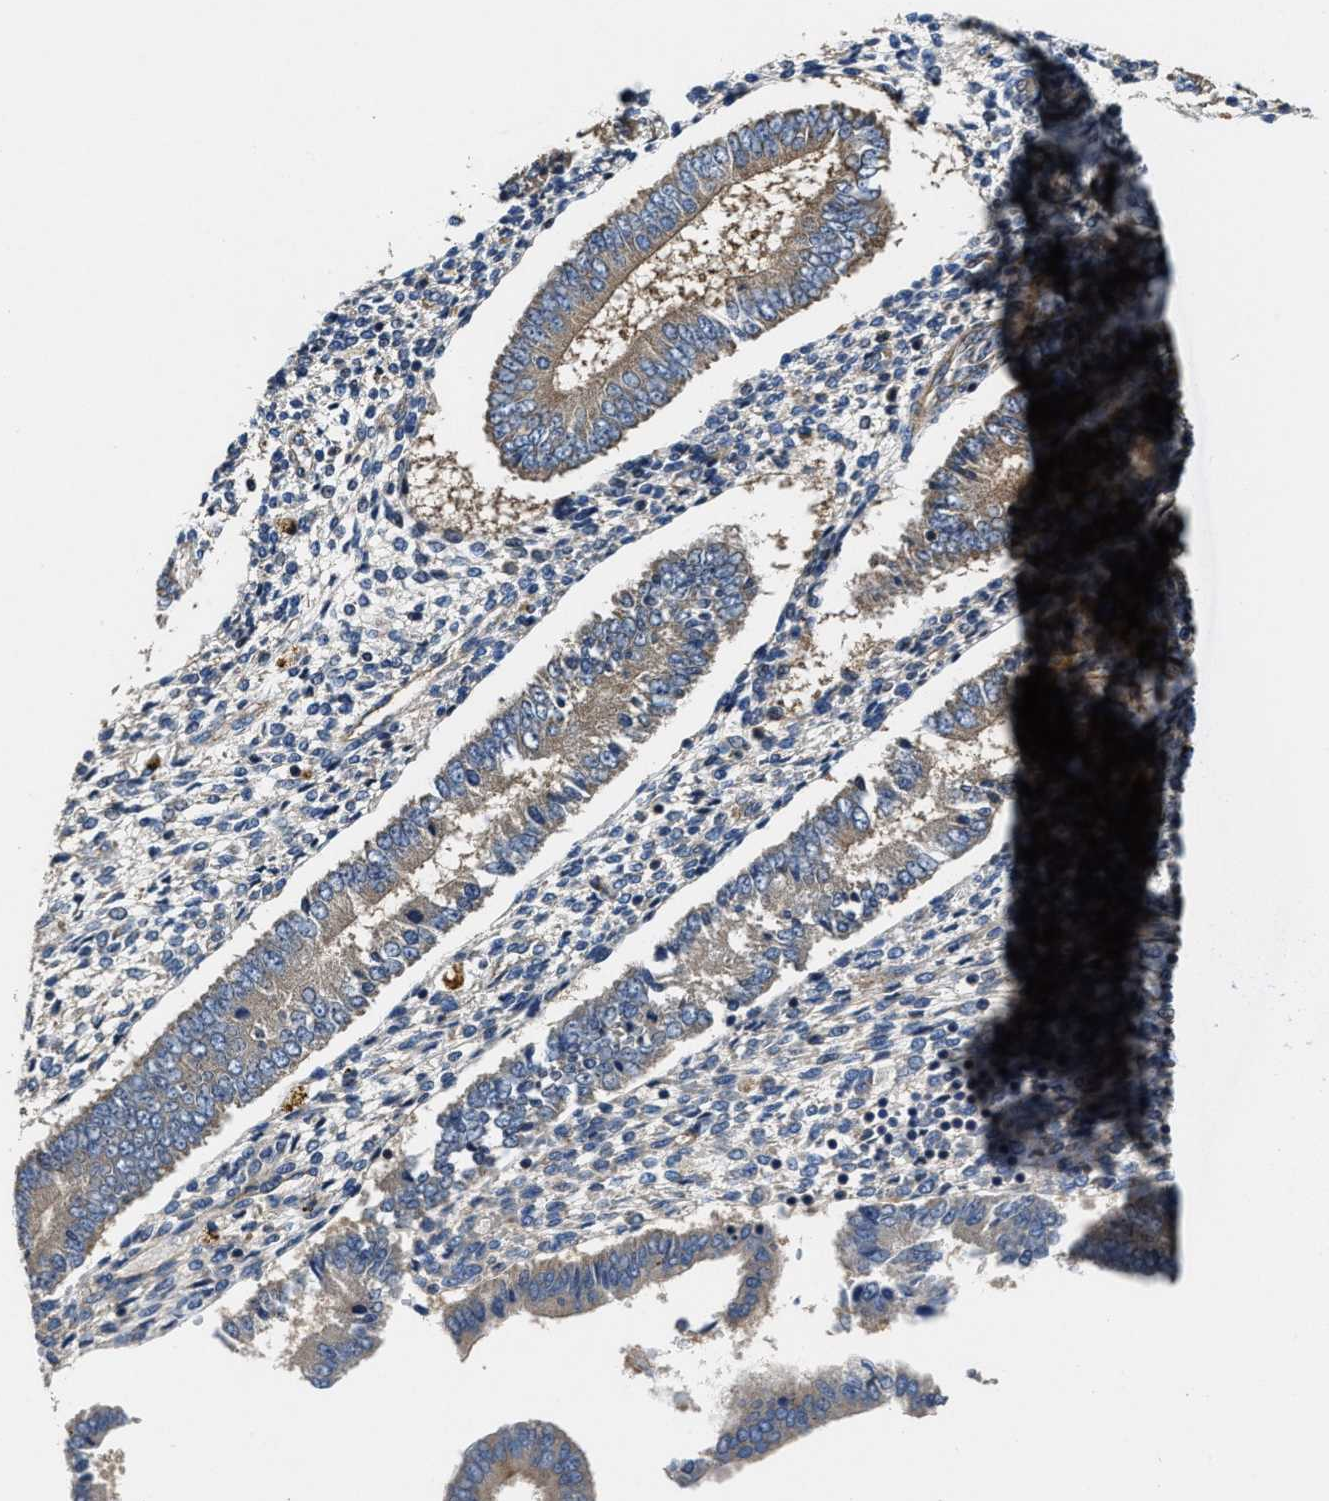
{"staining": {"intensity": "negative", "quantity": "none", "location": "none"}, "tissue": "endometrium", "cell_type": "Cells in endometrial stroma", "image_type": "normal", "snomed": [{"axis": "morphology", "description": "Normal tissue, NOS"}, {"axis": "topography", "description": "Endometrium"}], "caption": "Cells in endometrial stroma show no significant protein positivity in unremarkable endometrium.", "gene": "PTAR1", "patient": {"sex": "female", "age": 42}}